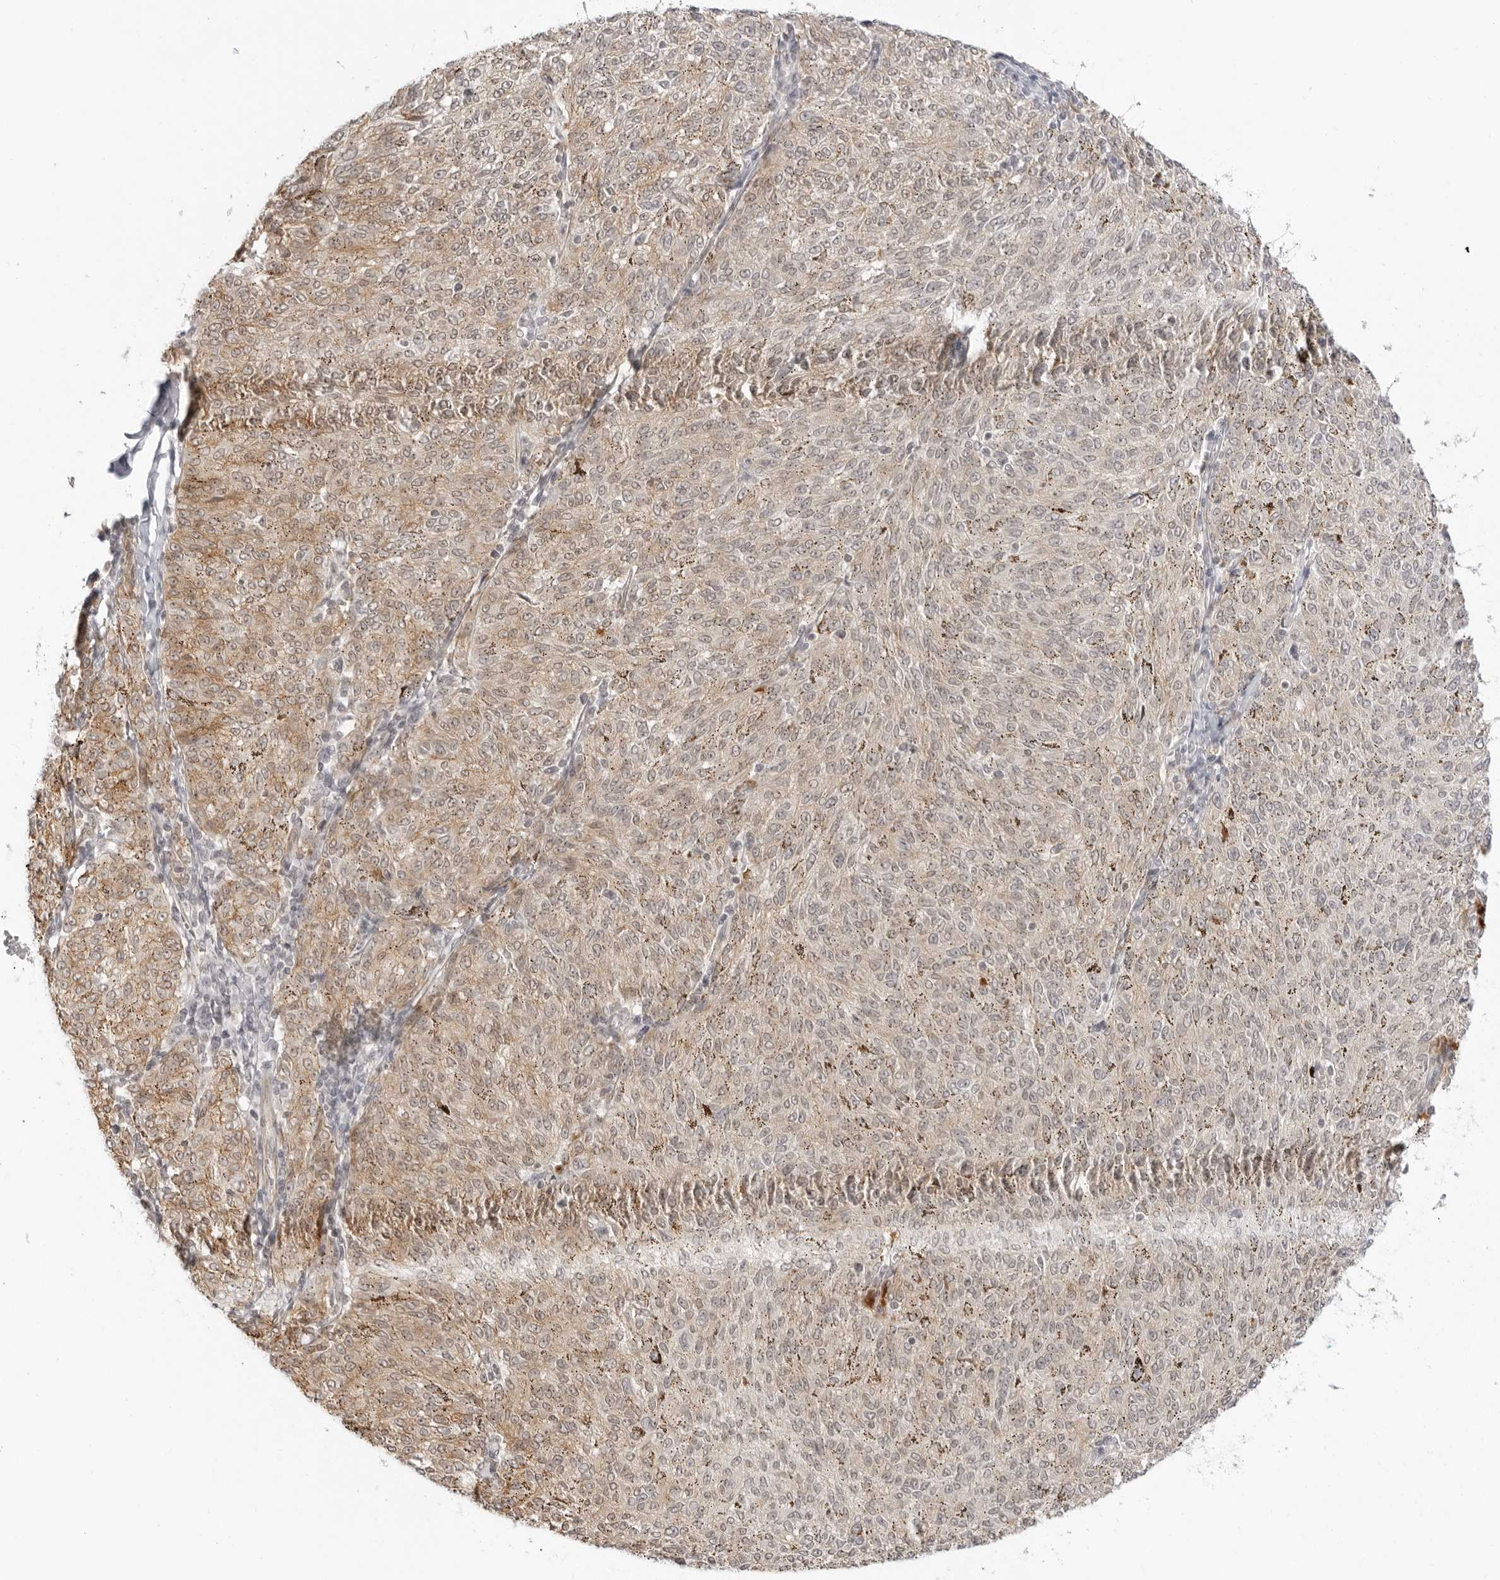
{"staining": {"intensity": "weak", "quantity": ">75%", "location": "cytoplasmic/membranous"}, "tissue": "melanoma", "cell_type": "Tumor cells", "image_type": "cancer", "snomed": [{"axis": "morphology", "description": "Malignant melanoma, NOS"}, {"axis": "topography", "description": "Skin"}], "caption": "Malignant melanoma stained with a protein marker exhibits weak staining in tumor cells.", "gene": "TRAPPC3", "patient": {"sex": "female", "age": 72}}